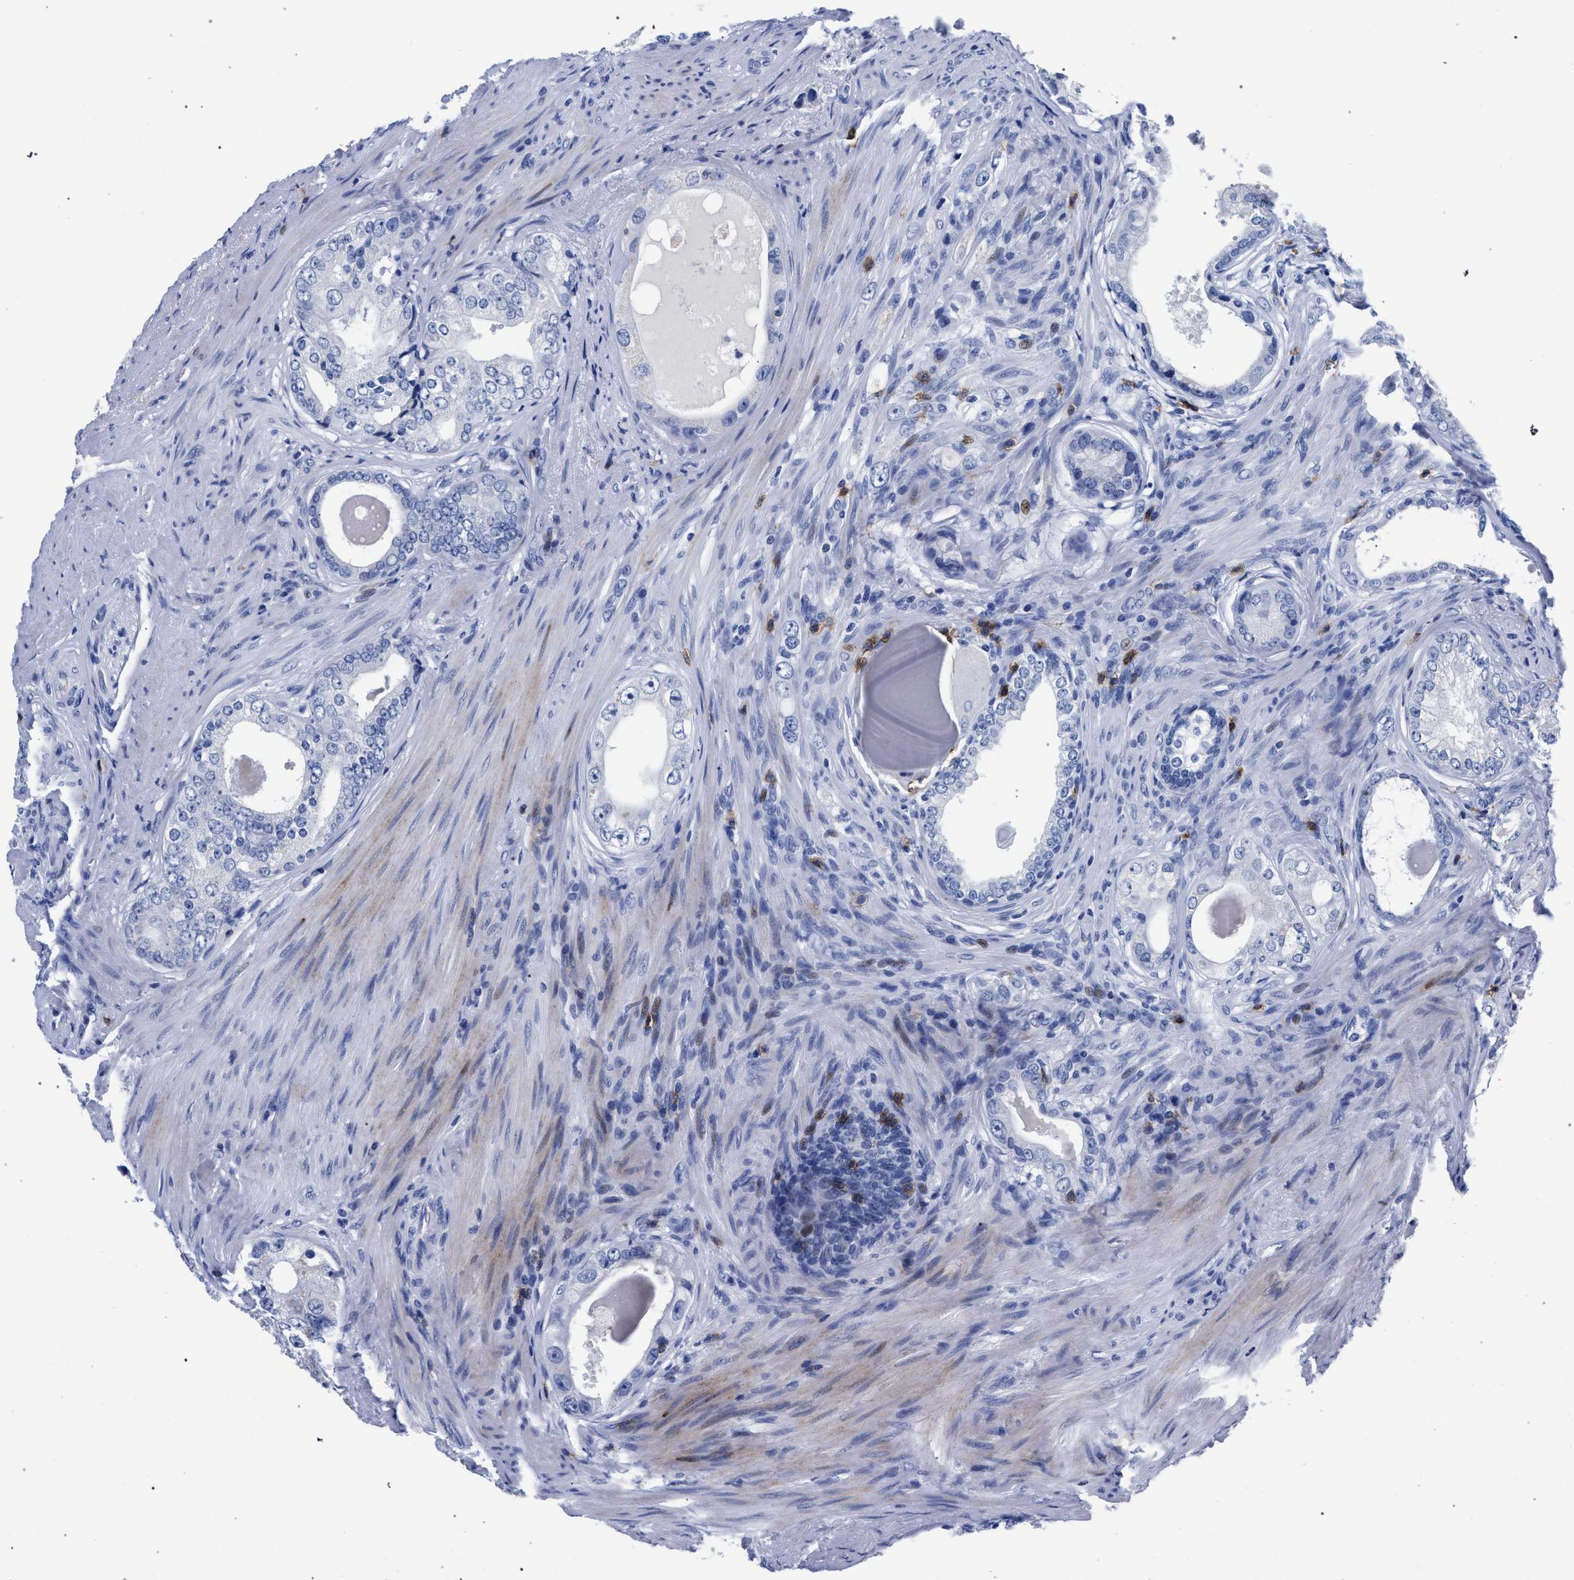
{"staining": {"intensity": "negative", "quantity": "none", "location": "none"}, "tissue": "prostate cancer", "cell_type": "Tumor cells", "image_type": "cancer", "snomed": [{"axis": "morphology", "description": "Adenocarcinoma, High grade"}, {"axis": "topography", "description": "Prostate"}], "caption": "Immunohistochemistry of human prostate cancer displays no positivity in tumor cells.", "gene": "KLRK1", "patient": {"sex": "male", "age": 66}}